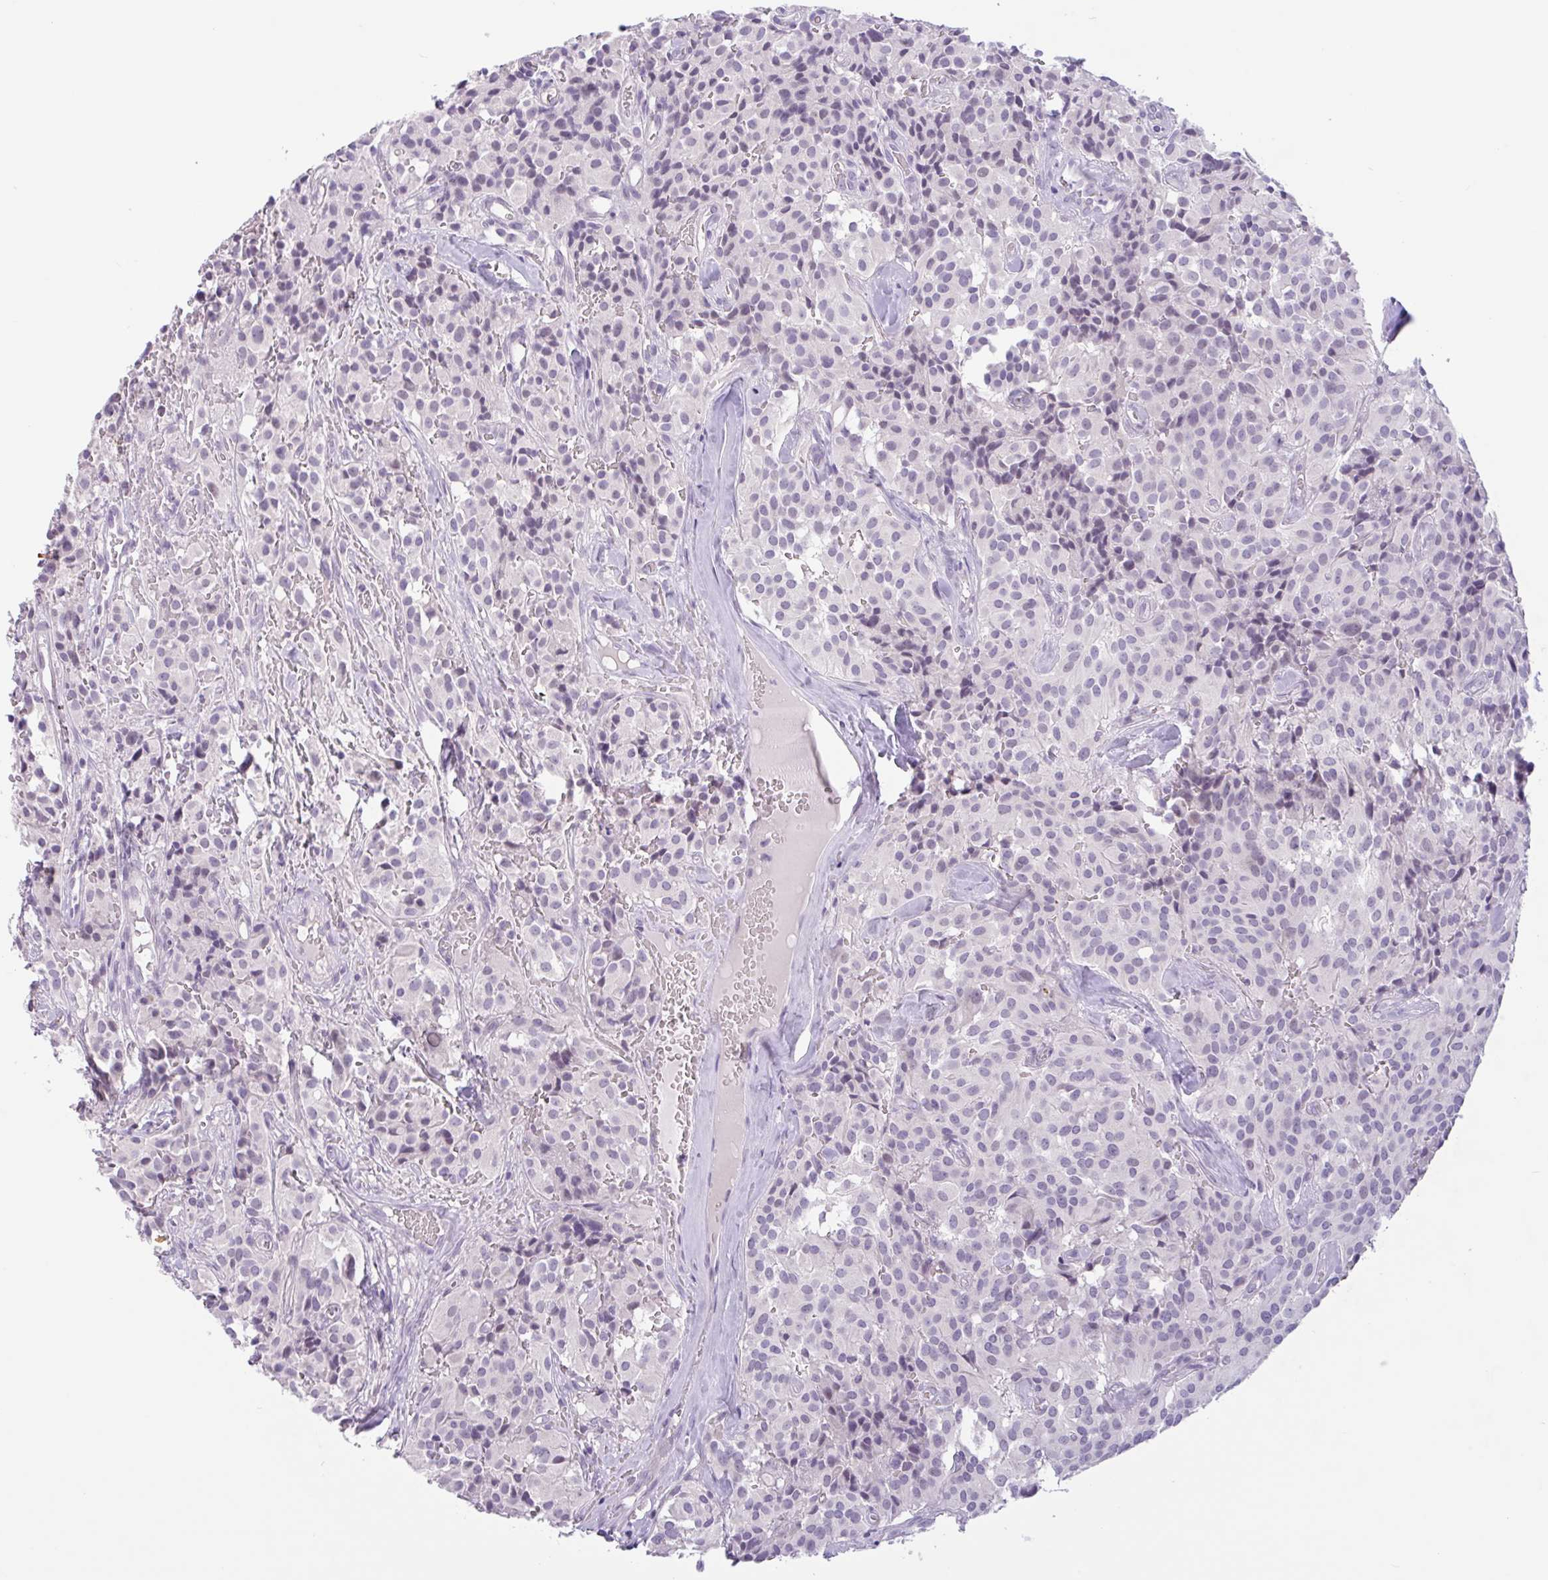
{"staining": {"intensity": "negative", "quantity": "none", "location": "none"}, "tissue": "glioma", "cell_type": "Tumor cells", "image_type": "cancer", "snomed": [{"axis": "morphology", "description": "Glioma, malignant, Low grade"}, {"axis": "topography", "description": "Brain"}], "caption": "A high-resolution photomicrograph shows immunohistochemistry staining of glioma, which demonstrates no significant staining in tumor cells.", "gene": "CTSE", "patient": {"sex": "male", "age": 42}}